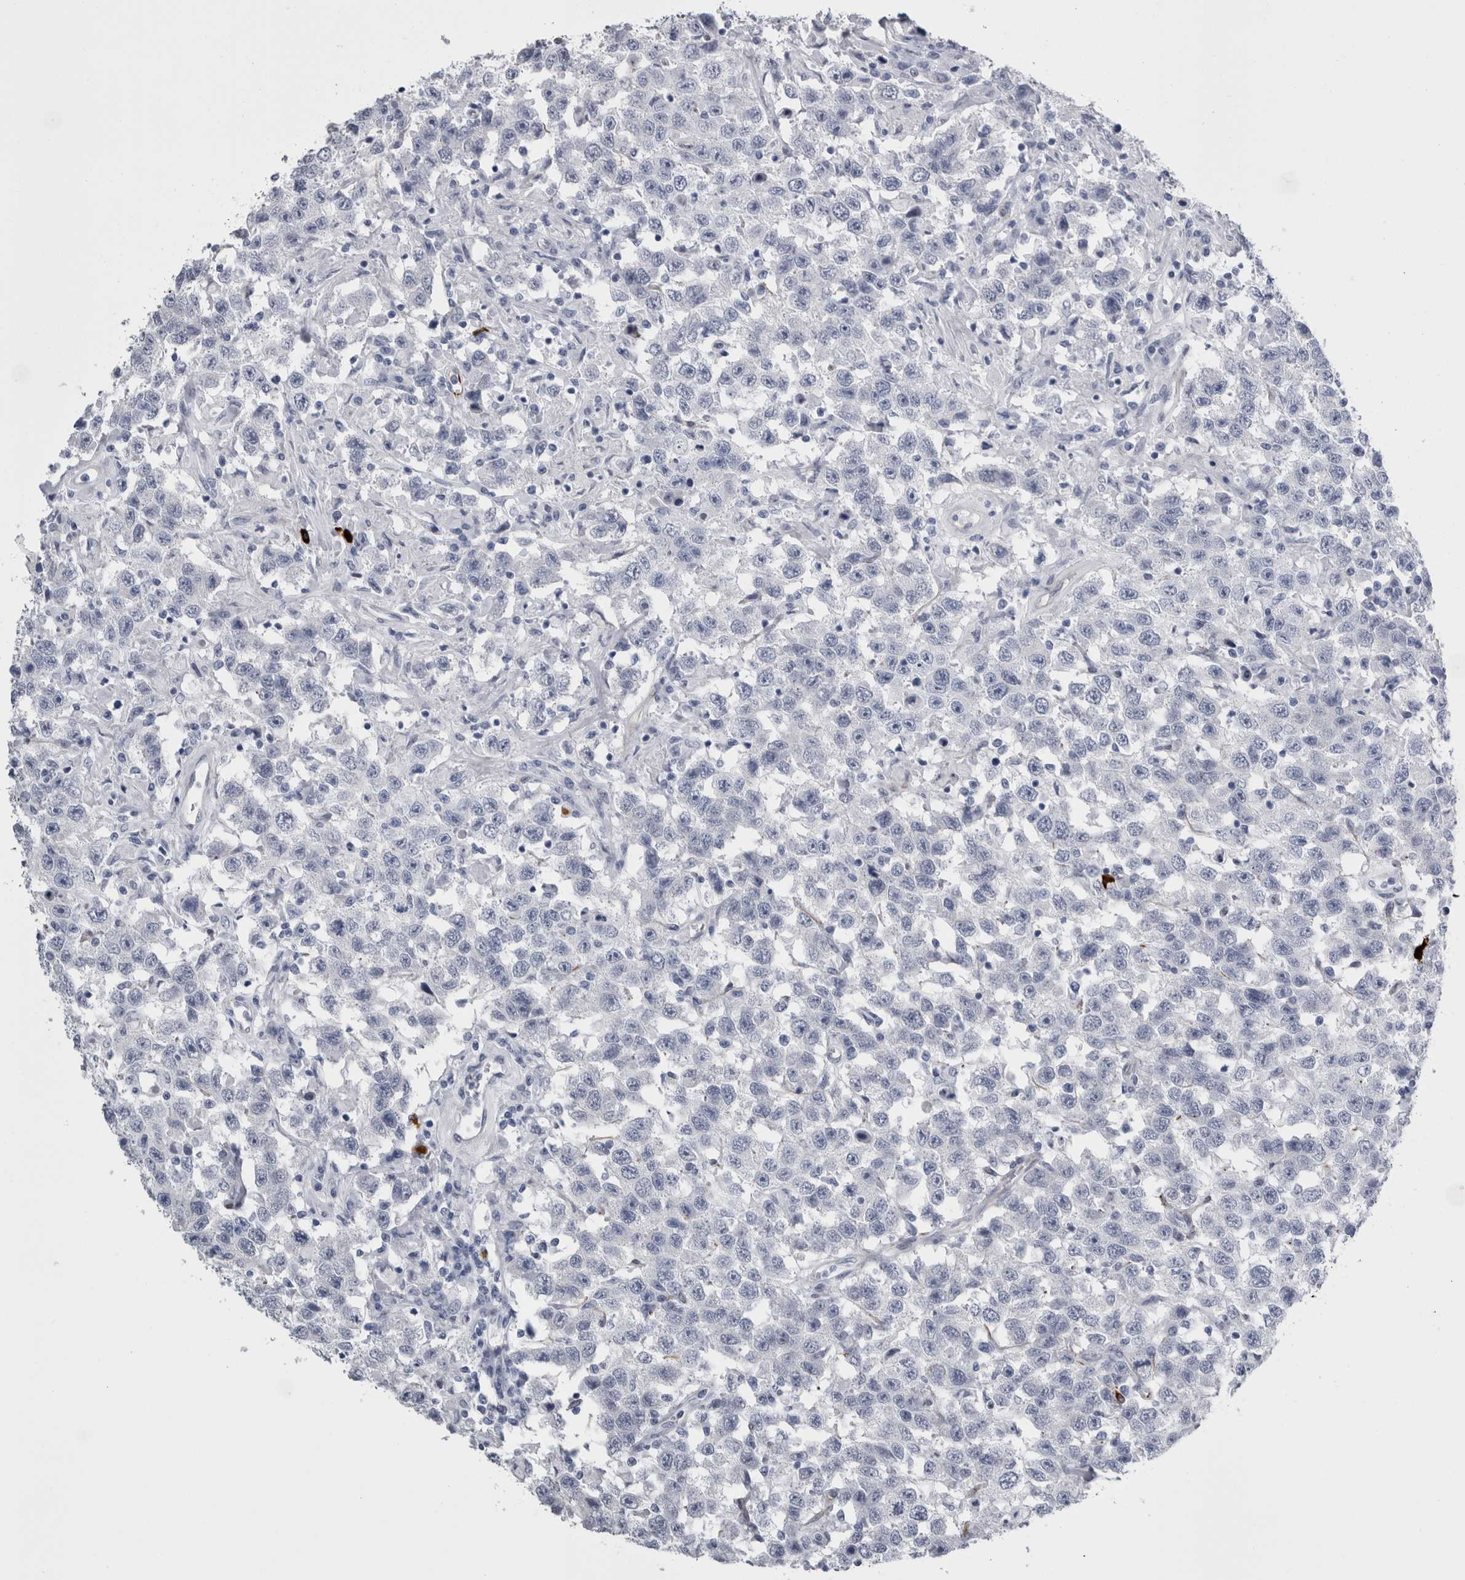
{"staining": {"intensity": "negative", "quantity": "none", "location": "none"}, "tissue": "testis cancer", "cell_type": "Tumor cells", "image_type": "cancer", "snomed": [{"axis": "morphology", "description": "Seminoma, NOS"}, {"axis": "topography", "description": "Testis"}], "caption": "Immunohistochemical staining of human testis cancer (seminoma) displays no significant expression in tumor cells.", "gene": "VWDE", "patient": {"sex": "male", "age": 41}}